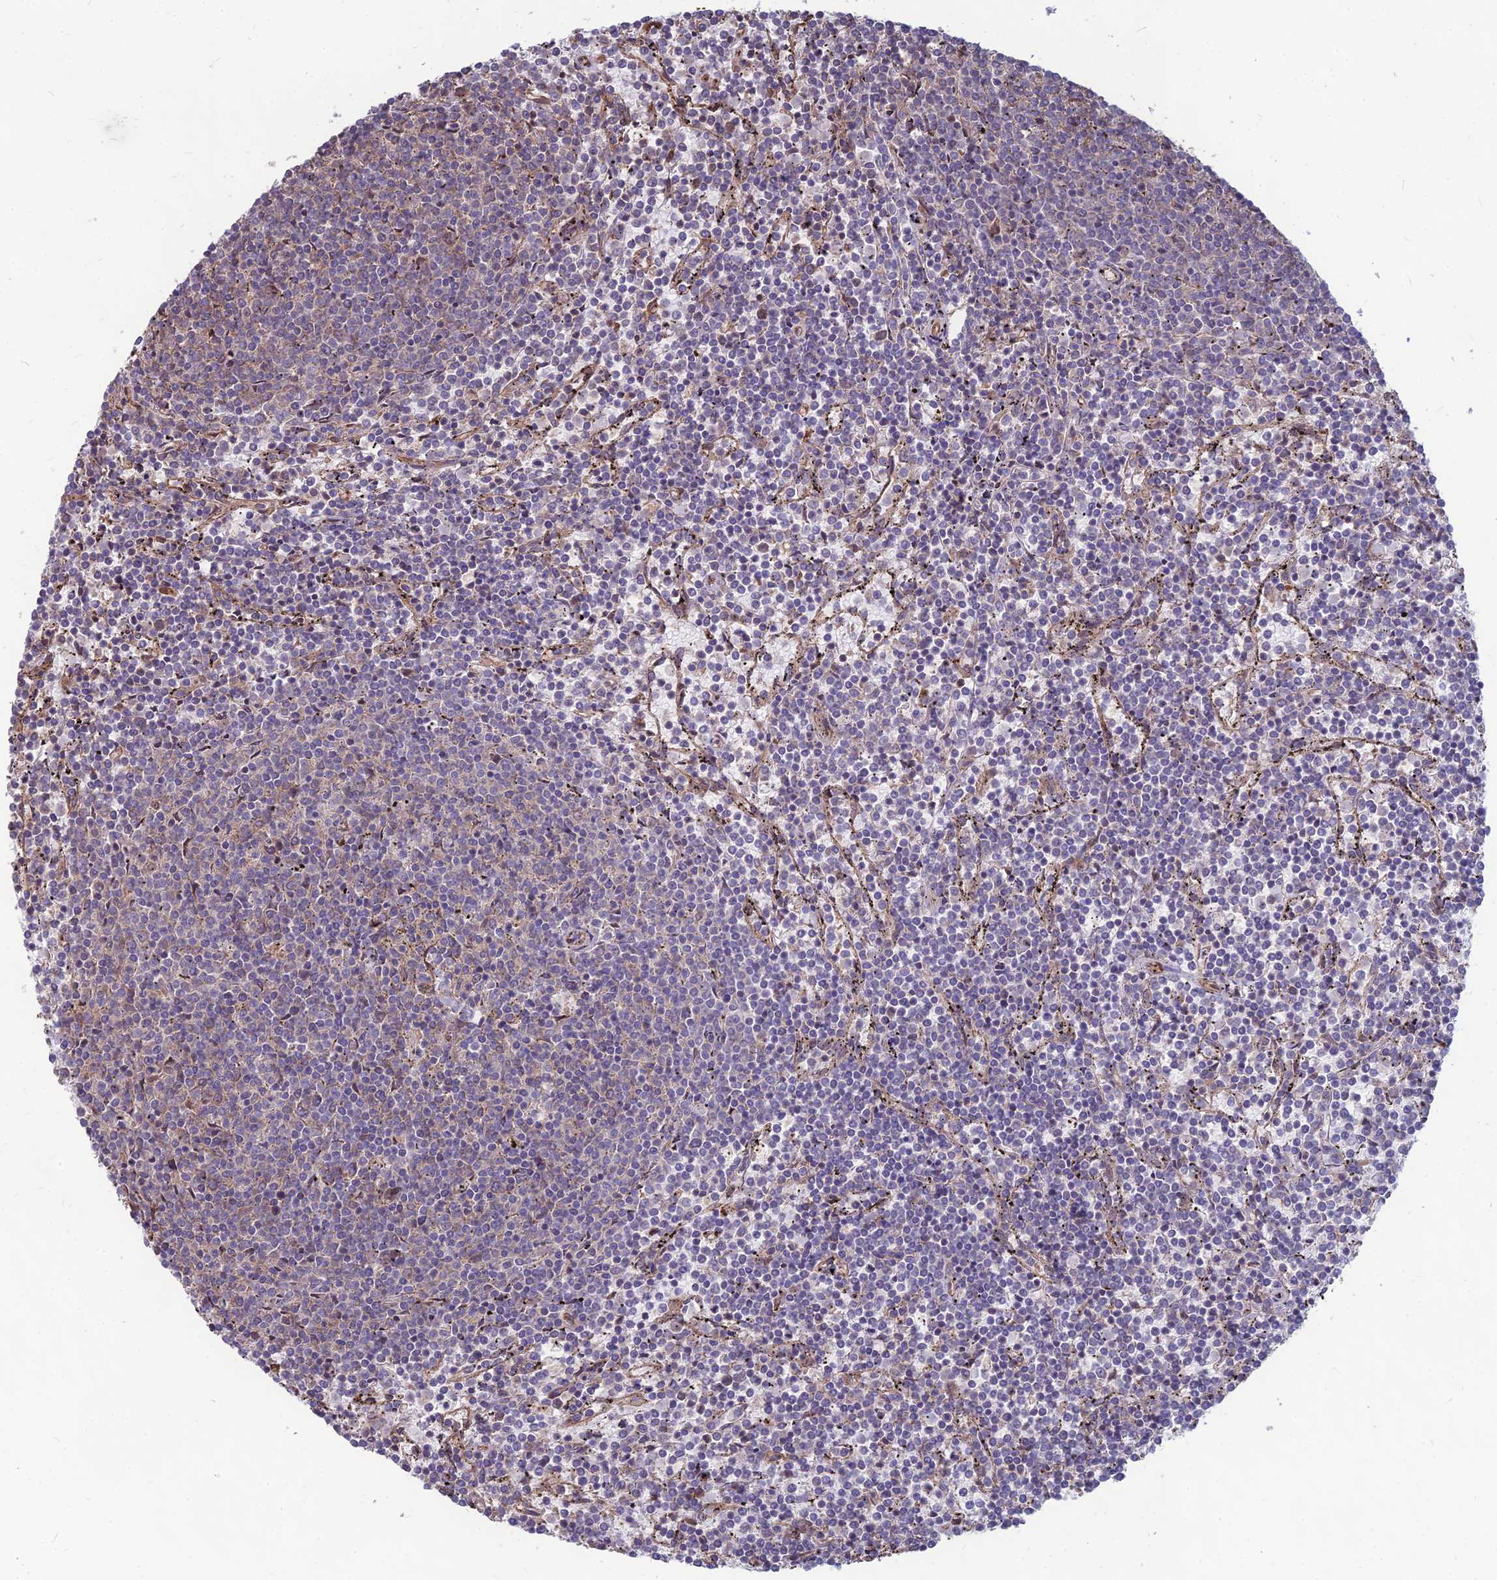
{"staining": {"intensity": "weak", "quantity": "<25%", "location": "cytoplasmic/membranous"}, "tissue": "lymphoma", "cell_type": "Tumor cells", "image_type": "cancer", "snomed": [{"axis": "morphology", "description": "Malignant lymphoma, non-Hodgkin's type, Low grade"}, {"axis": "topography", "description": "Spleen"}], "caption": "This is an immunohistochemistry (IHC) micrograph of low-grade malignant lymphoma, non-Hodgkin's type. There is no staining in tumor cells.", "gene": "LSM6", "patient": {"sex": "female", "age": 50}}